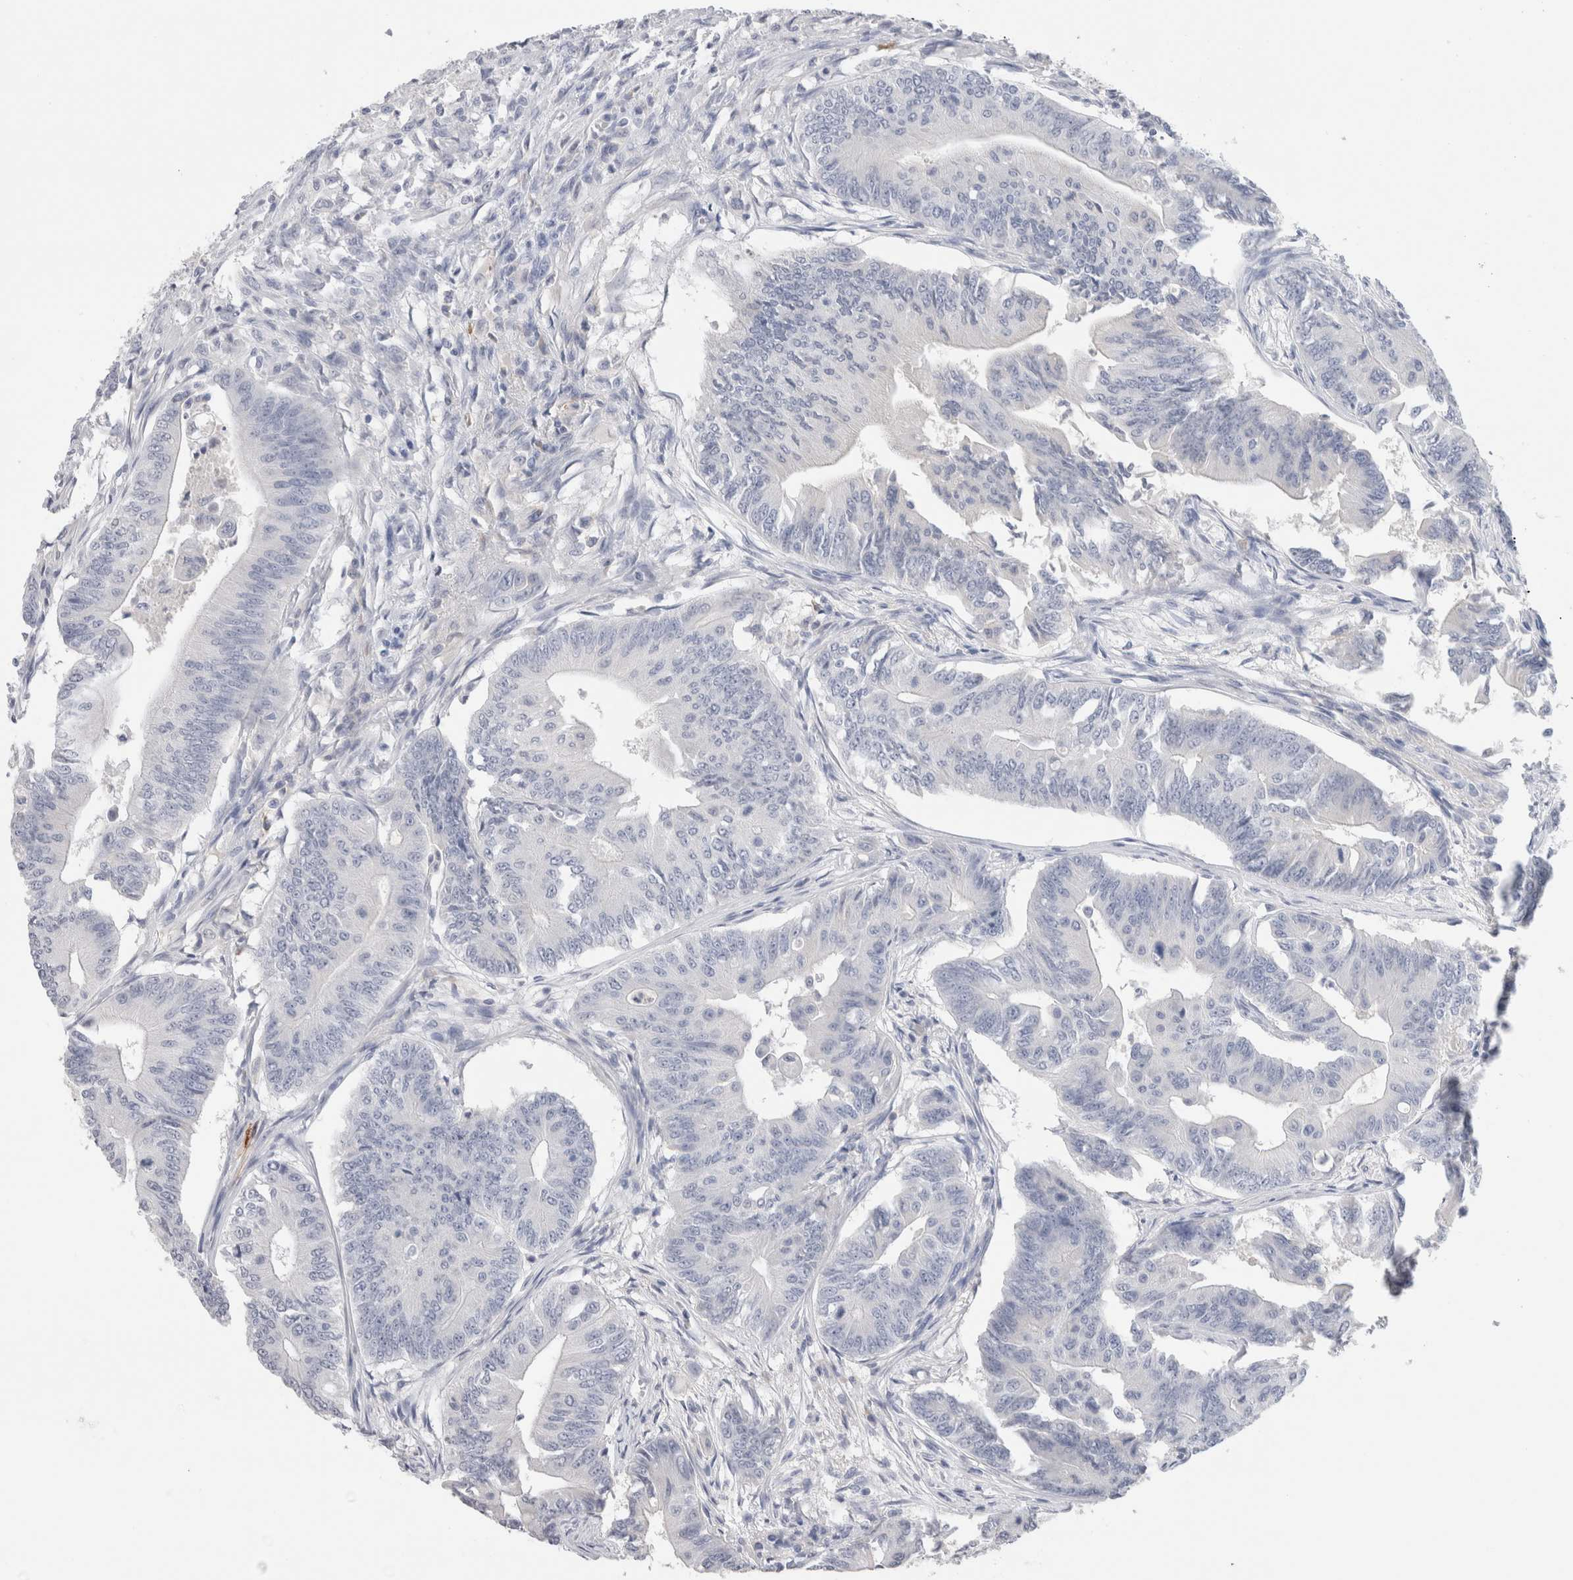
{"staining": {"intensity": "negative", "quantity": "none", "location": "none"}, "tissue": "colorectal cancer", "cell_type": "Tumor cells", "image_type": "cancer", "snomed": [{"axis": "morphology", "description": "Adenoma, NOS"}, {"axis": "morphology", "description": "Adenocarcinoma, NOS"}, {"axis": "topography", "description": "Colon"}], "caption": "The histopathology image reveals no staining of tumor cells in colorectal cancer.", "gene": "LAMP3", "patient": {"sex": "male", "age": 79}}